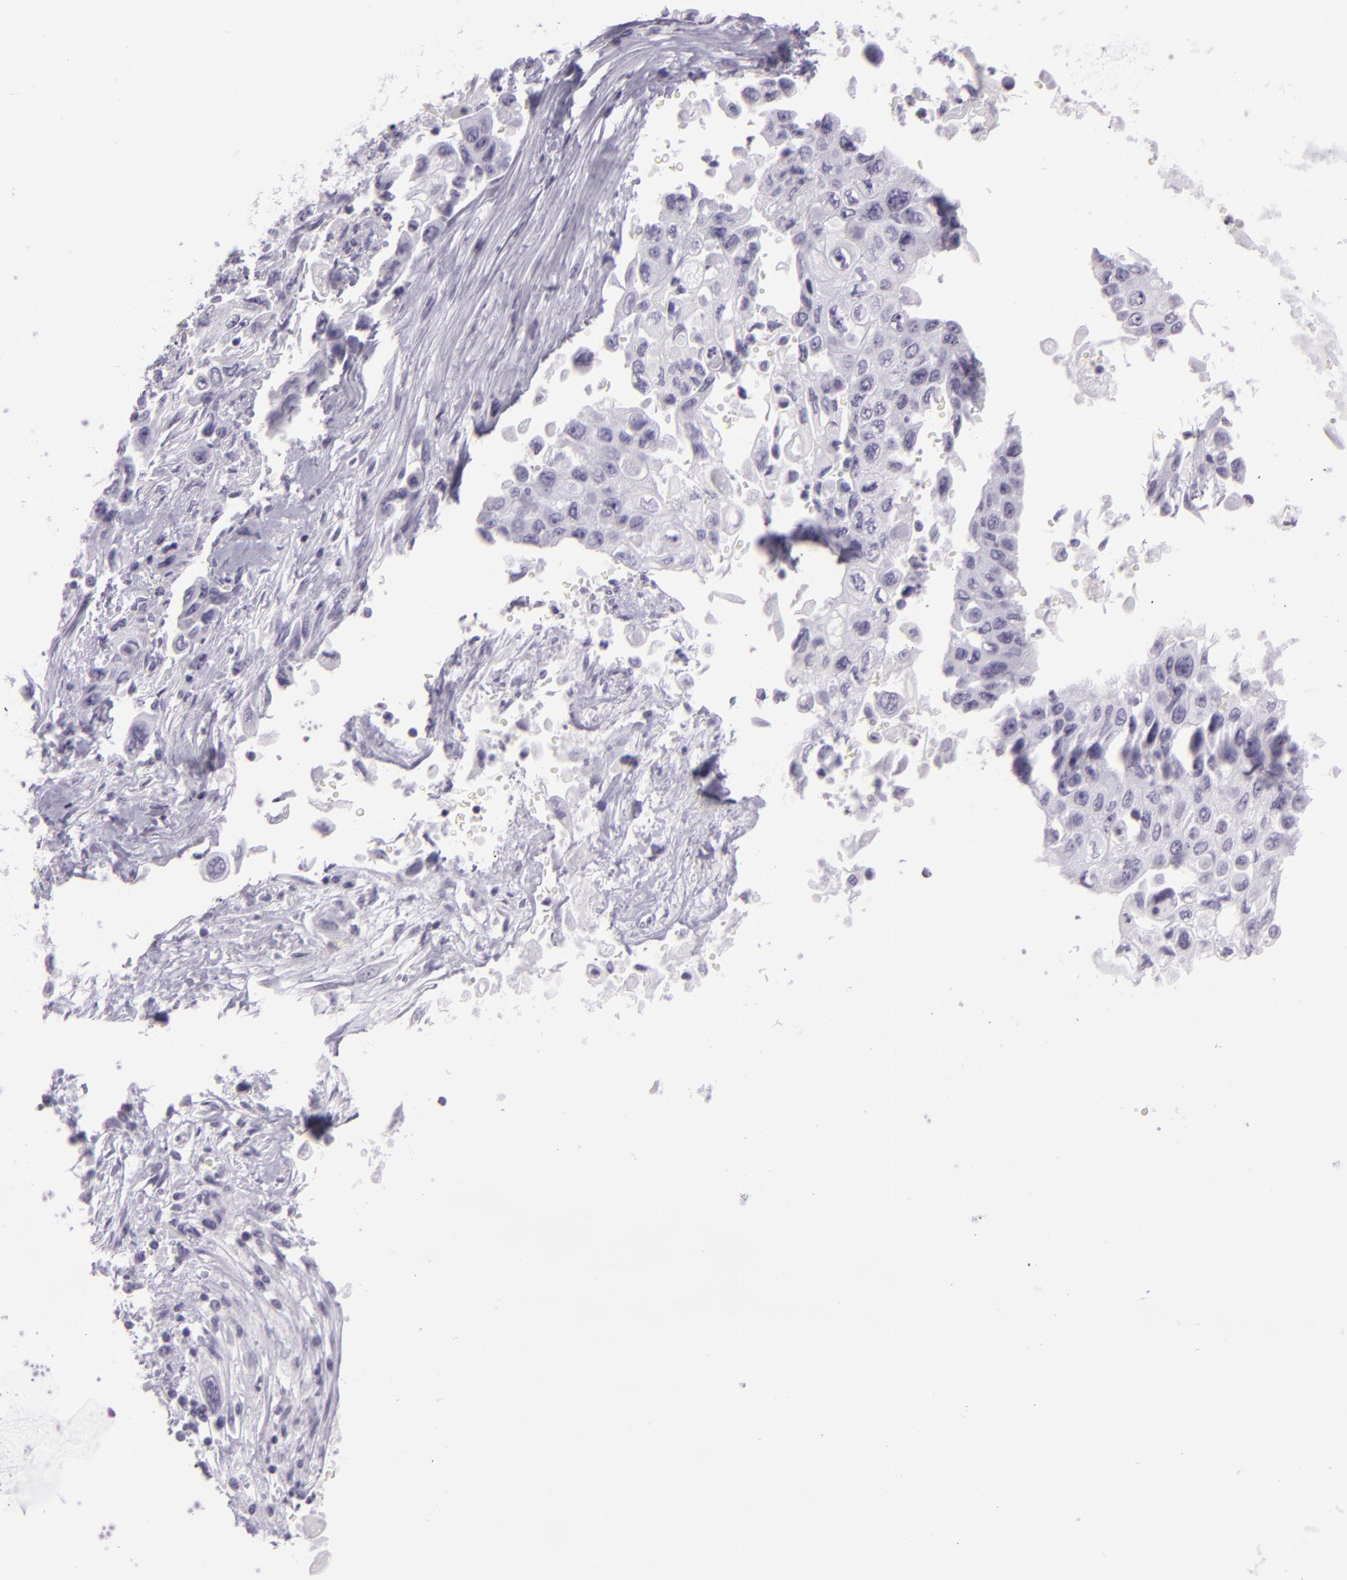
{"staining": {"intensity": "negative", "quantity": "none", "location": "none"}, "tissue": "pancreatic cancer", "cell_type": "Tumor cells", "image_type": "cancer", "snomed": [{"axis": "morphology", "description": "Adenocarcinoma, NOS"}, {"axis": "topography", "description": "Pancreas"}], "caption": "DAB (3,3'-diaminobenzidine) immunohistochemical staining of human pancreatic cancer displays no significant positivity in tumor cells.", "gene": "MUC6", "patient": {"sex": "male", "age": 70}}